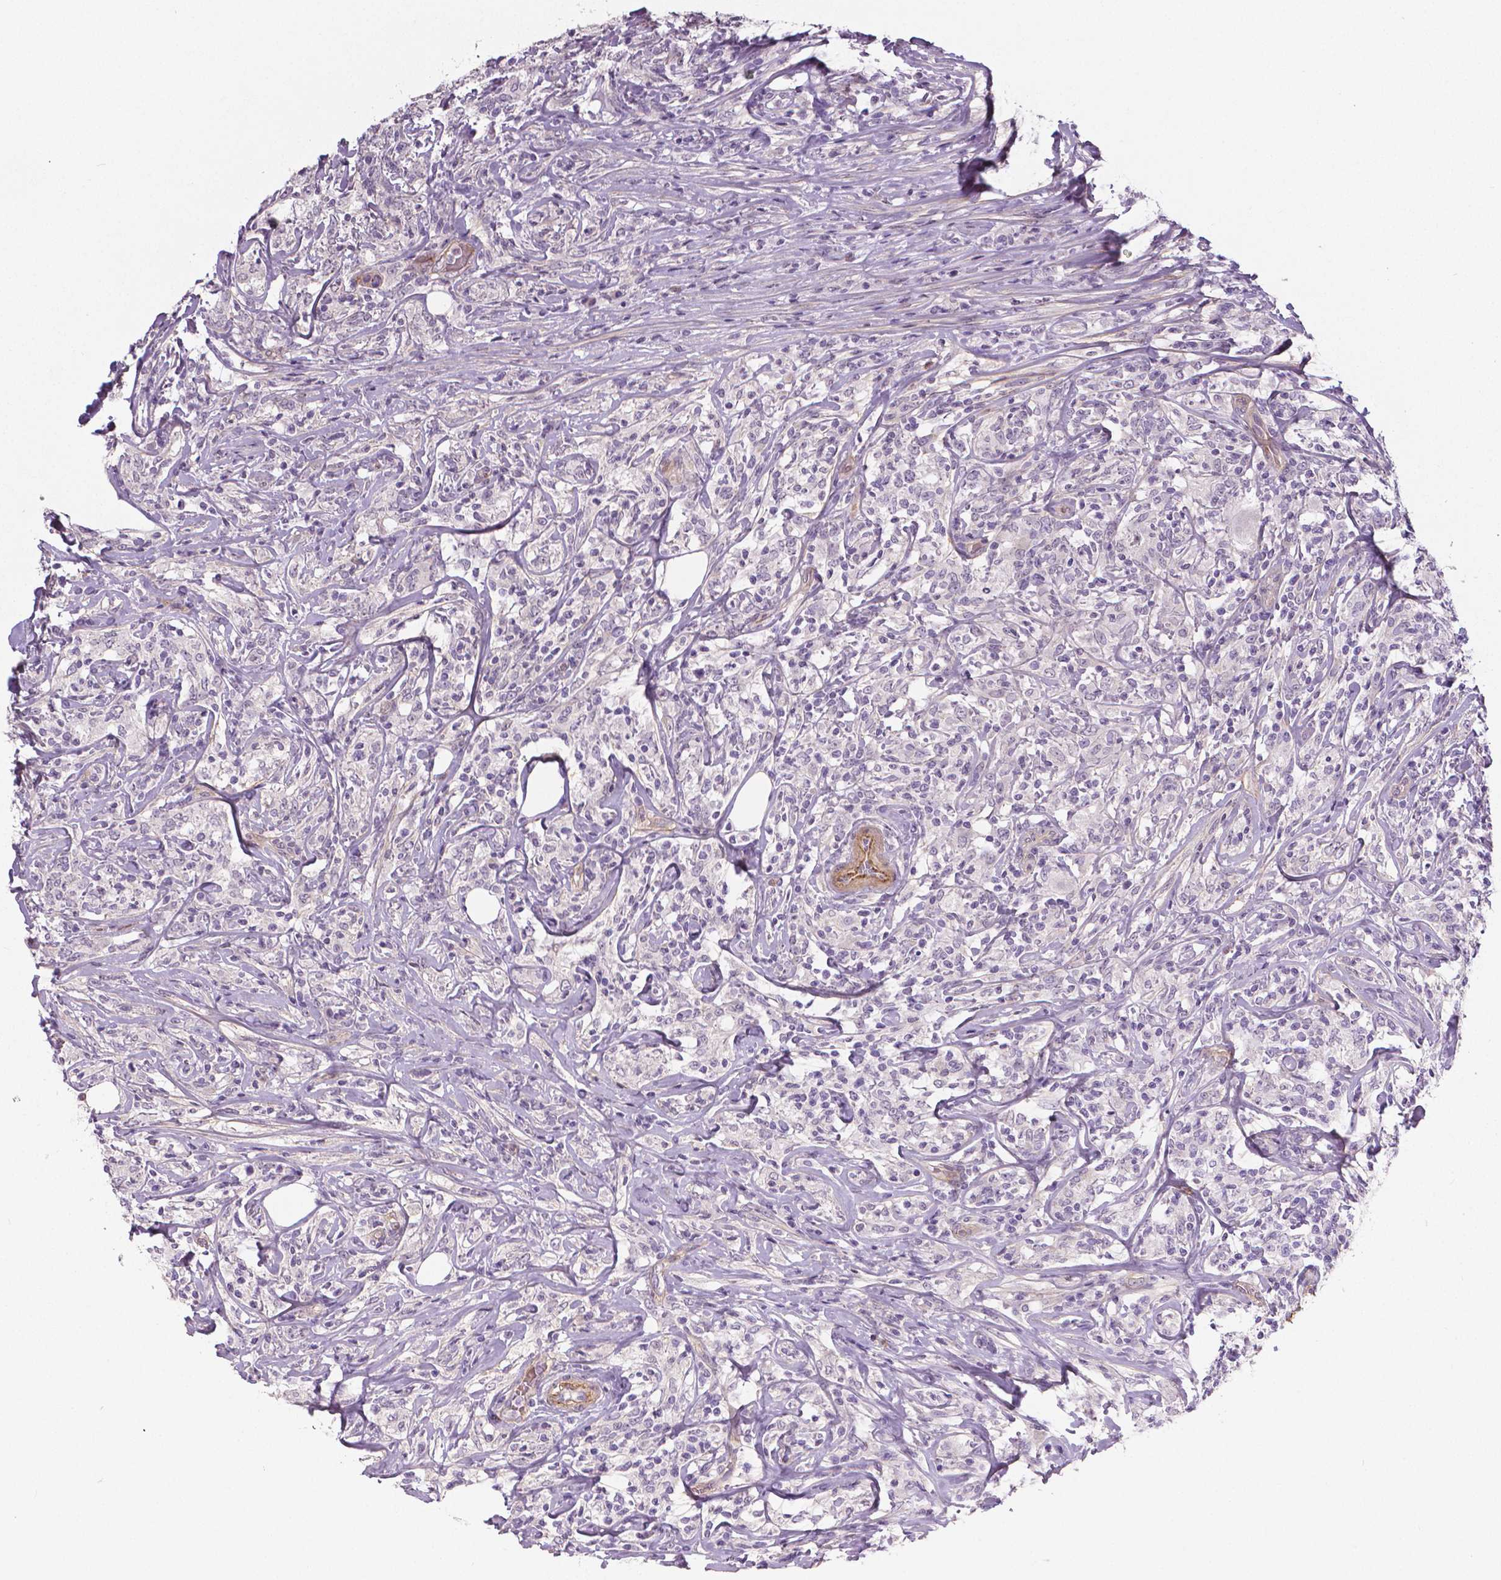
{"staining": {"intensity": "negative", "quantity": "none", "location": "none"}, "tissue": "lymphoma", "cell_type": "Tumor cells", "image_type": "cancer", "snomed": [{"axis": "morphology", "description": "Malignant lymphoma, non-Hodgkin's type, High grade"}, {"axis": "topography", "description": "Lymph node"}], "caption": "This is an IHC image of lymphoma. There is no staining in tumor cells.", "gene": "FLT1", "patient": {"sex": "female", "age": 84}}